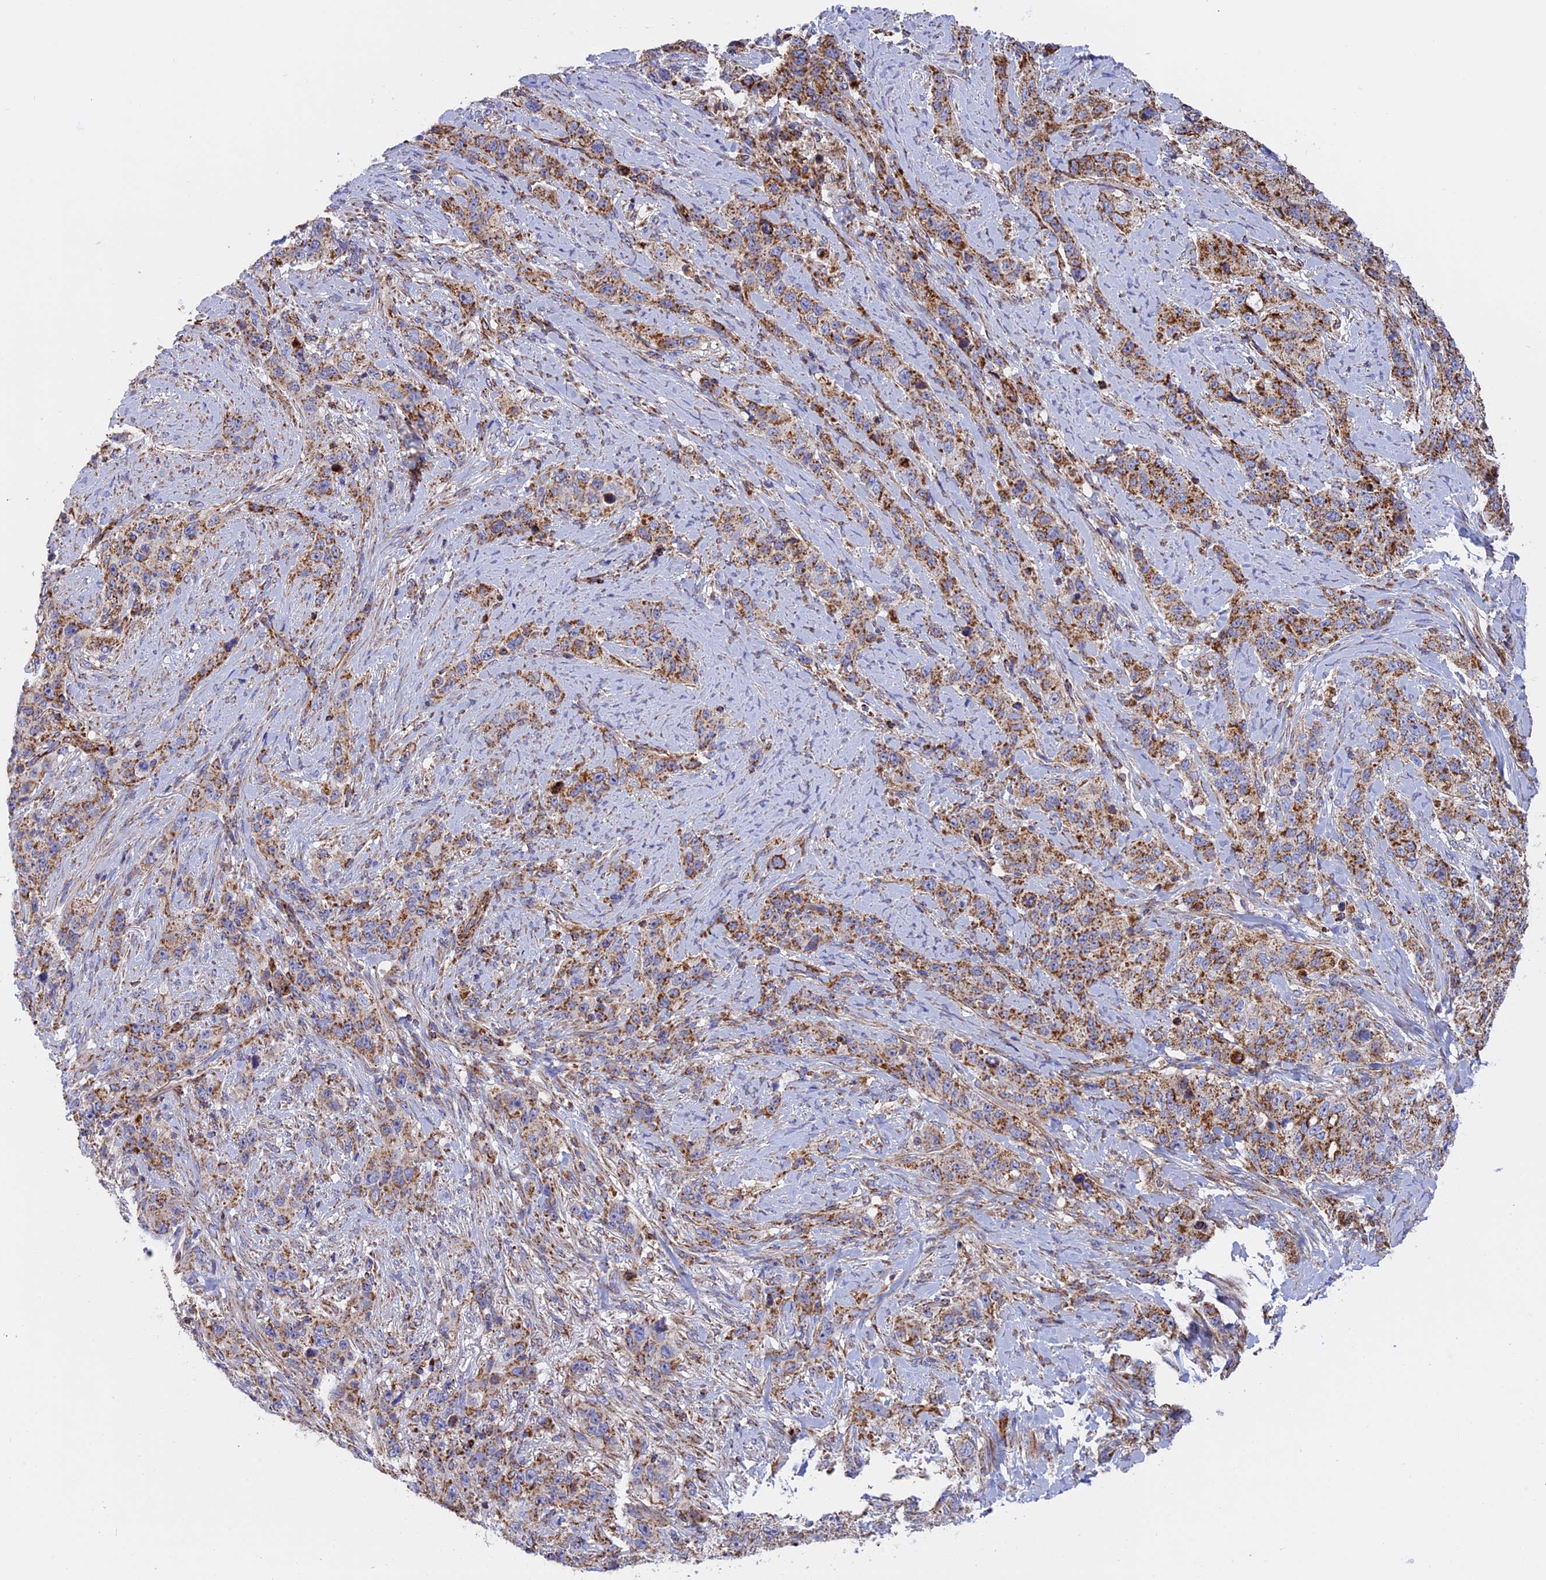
{"staining": {"intensity": "strong", "quantity": "25%-75%", "location": "cytoplasmic/membranous"}, "tissue": "stomach cancer", "cell_type": "Tumor cells", "image_type": "cancer", "snomed": [{"axis": "morphology", "description": "Adenocarcinoma, NOS"}, {"axis": "topography", "description": "Stomach"}], "caption": "Human stomach cancer (adenocarcinoma) stained for a protein (brown) reveals strong cytoplasmic/membranous positive positivity in about 25%-75% of tumor cells.", "gene": "UQCRB", "patient": {"sex": "male", "age": 48}}